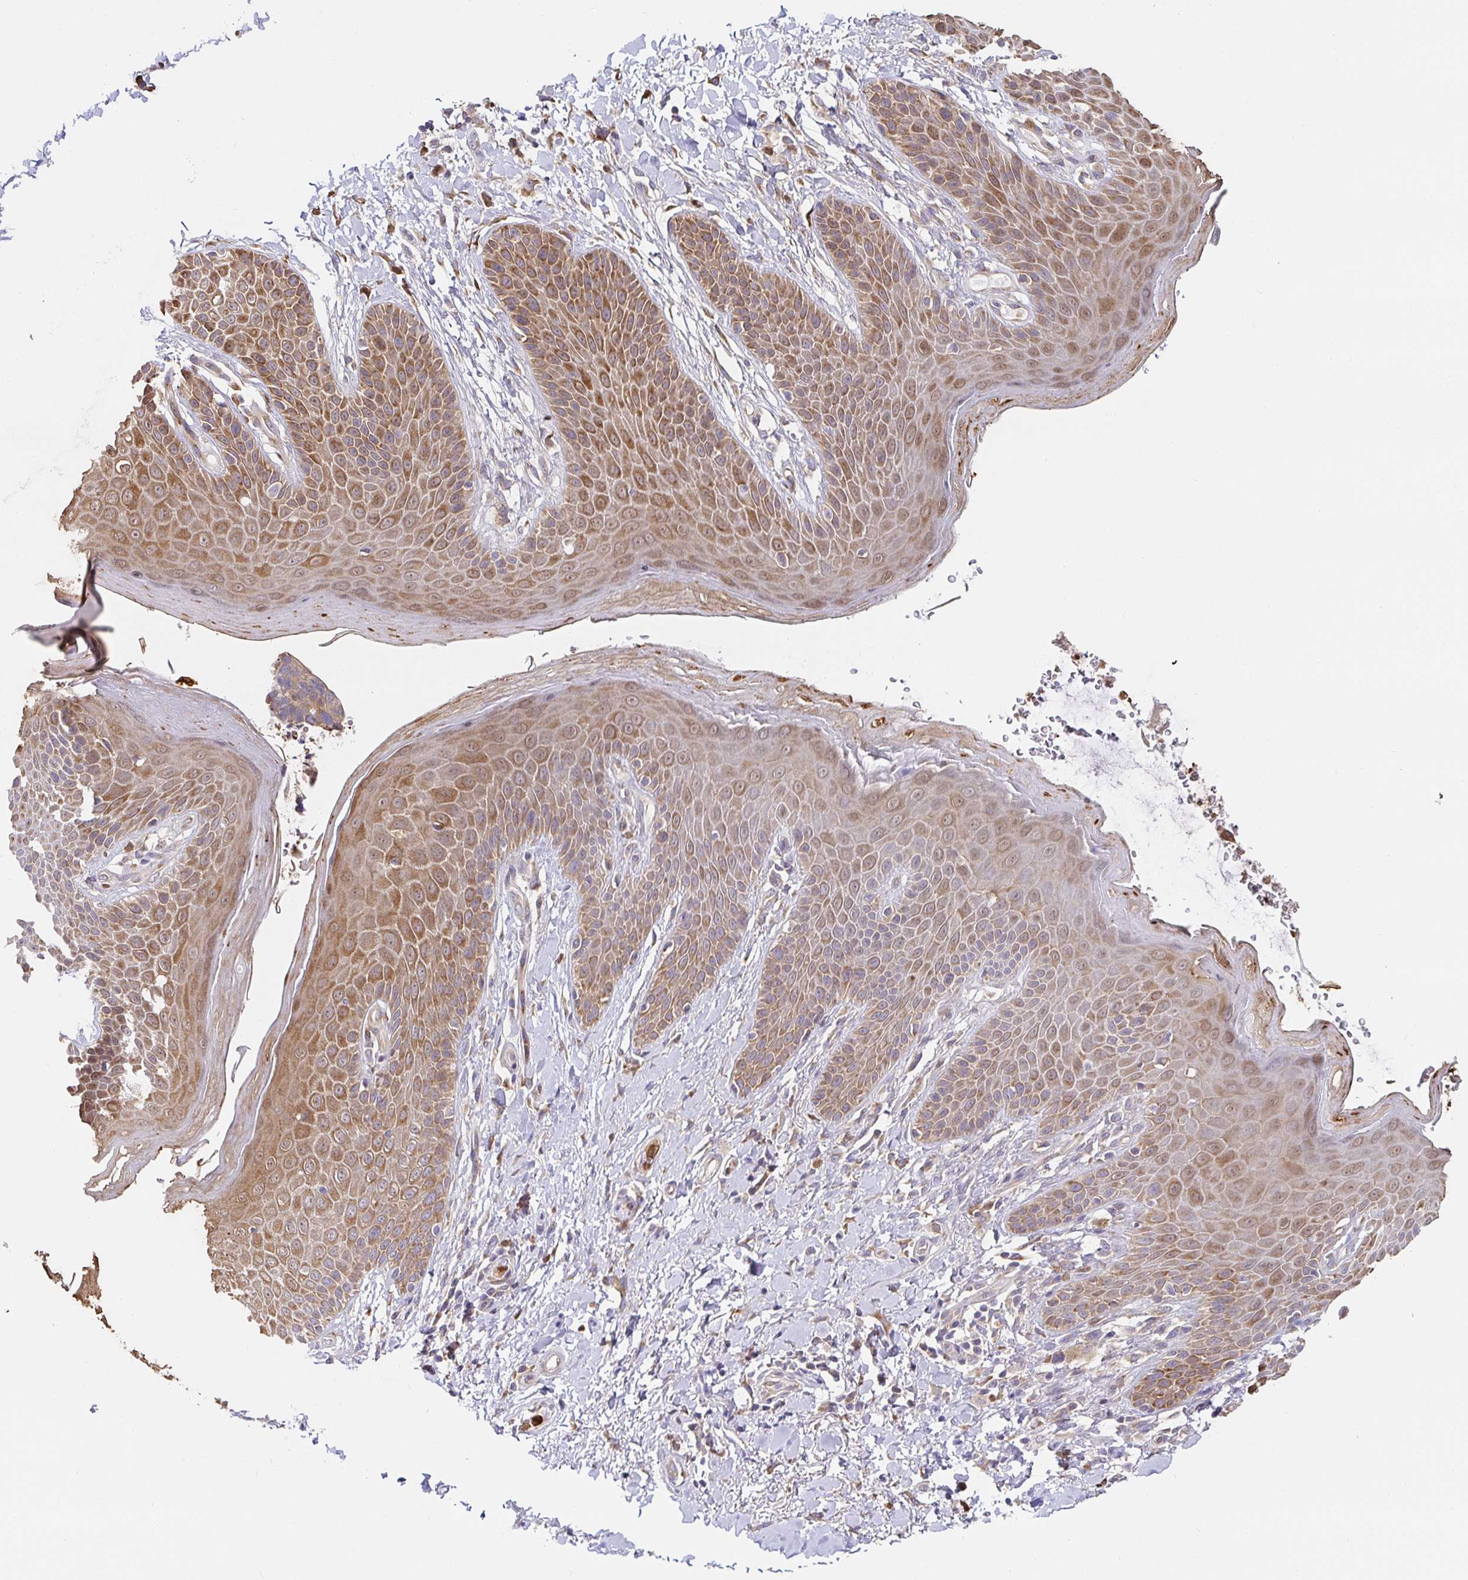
{"staining": {"intensity": "moderate", "quantity": ">75%", "location": "cytoplasmic/membranous"}, "tissue": "skin", "cell_type": "Epidermal cells", "image_type": "normal", "snomed": [{"axis": "morphology", "description": "Normal tissue, NOS"}, {"axis": "topography", "description": "Anal"}, {"axis": "topography", "description": "Peripheral nerve tissue"}], "caption": "Brown immunohistochemical staining in unremarkable skin reveals moderate cytoplasmic/membranous positivity in approximately >75% of epidermal cells. (DAB IHC, brown staining for protein, blue staining for nuclei).", "gene": "PDPK1", "patient": {"sex": "male", "age": 51}}